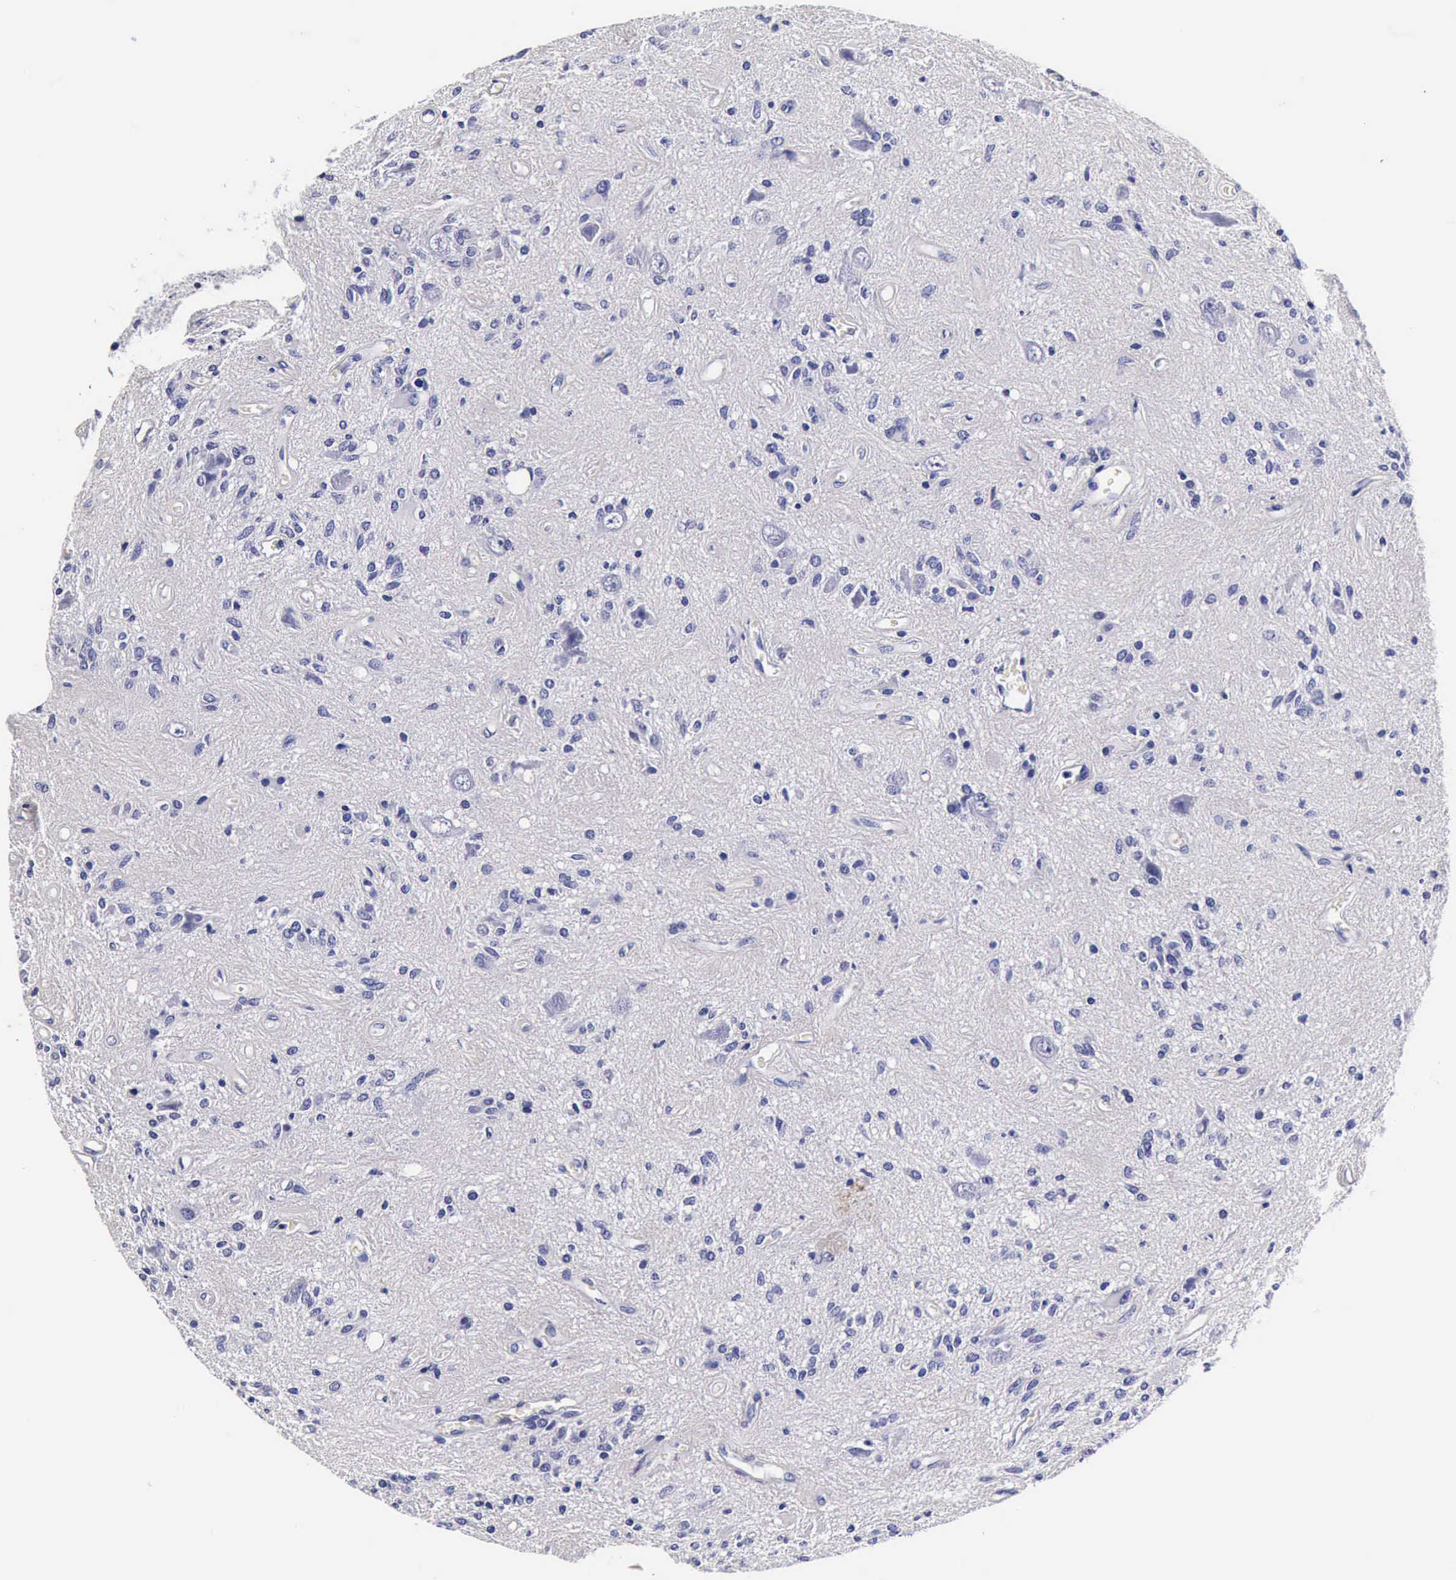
{"staining": {"intensity": "negative", "quantity": "none", "location": "none"}, "tissue": "glioma", "cell_type": "Tumor cells", "image_type": "cancer", "snomed": [{"axis": "morphology", "description": "Glioma, malignant, Low grade"}, {"axis": "topography", "description": "Brain"}], "caption": "The immunohistochemistry (IHC) image has no significant positivity in tumor cells of malignant glioma (low-grade) tissue.", "gene": "IAPP", "patient": {"sex": "female", "age": 15}}